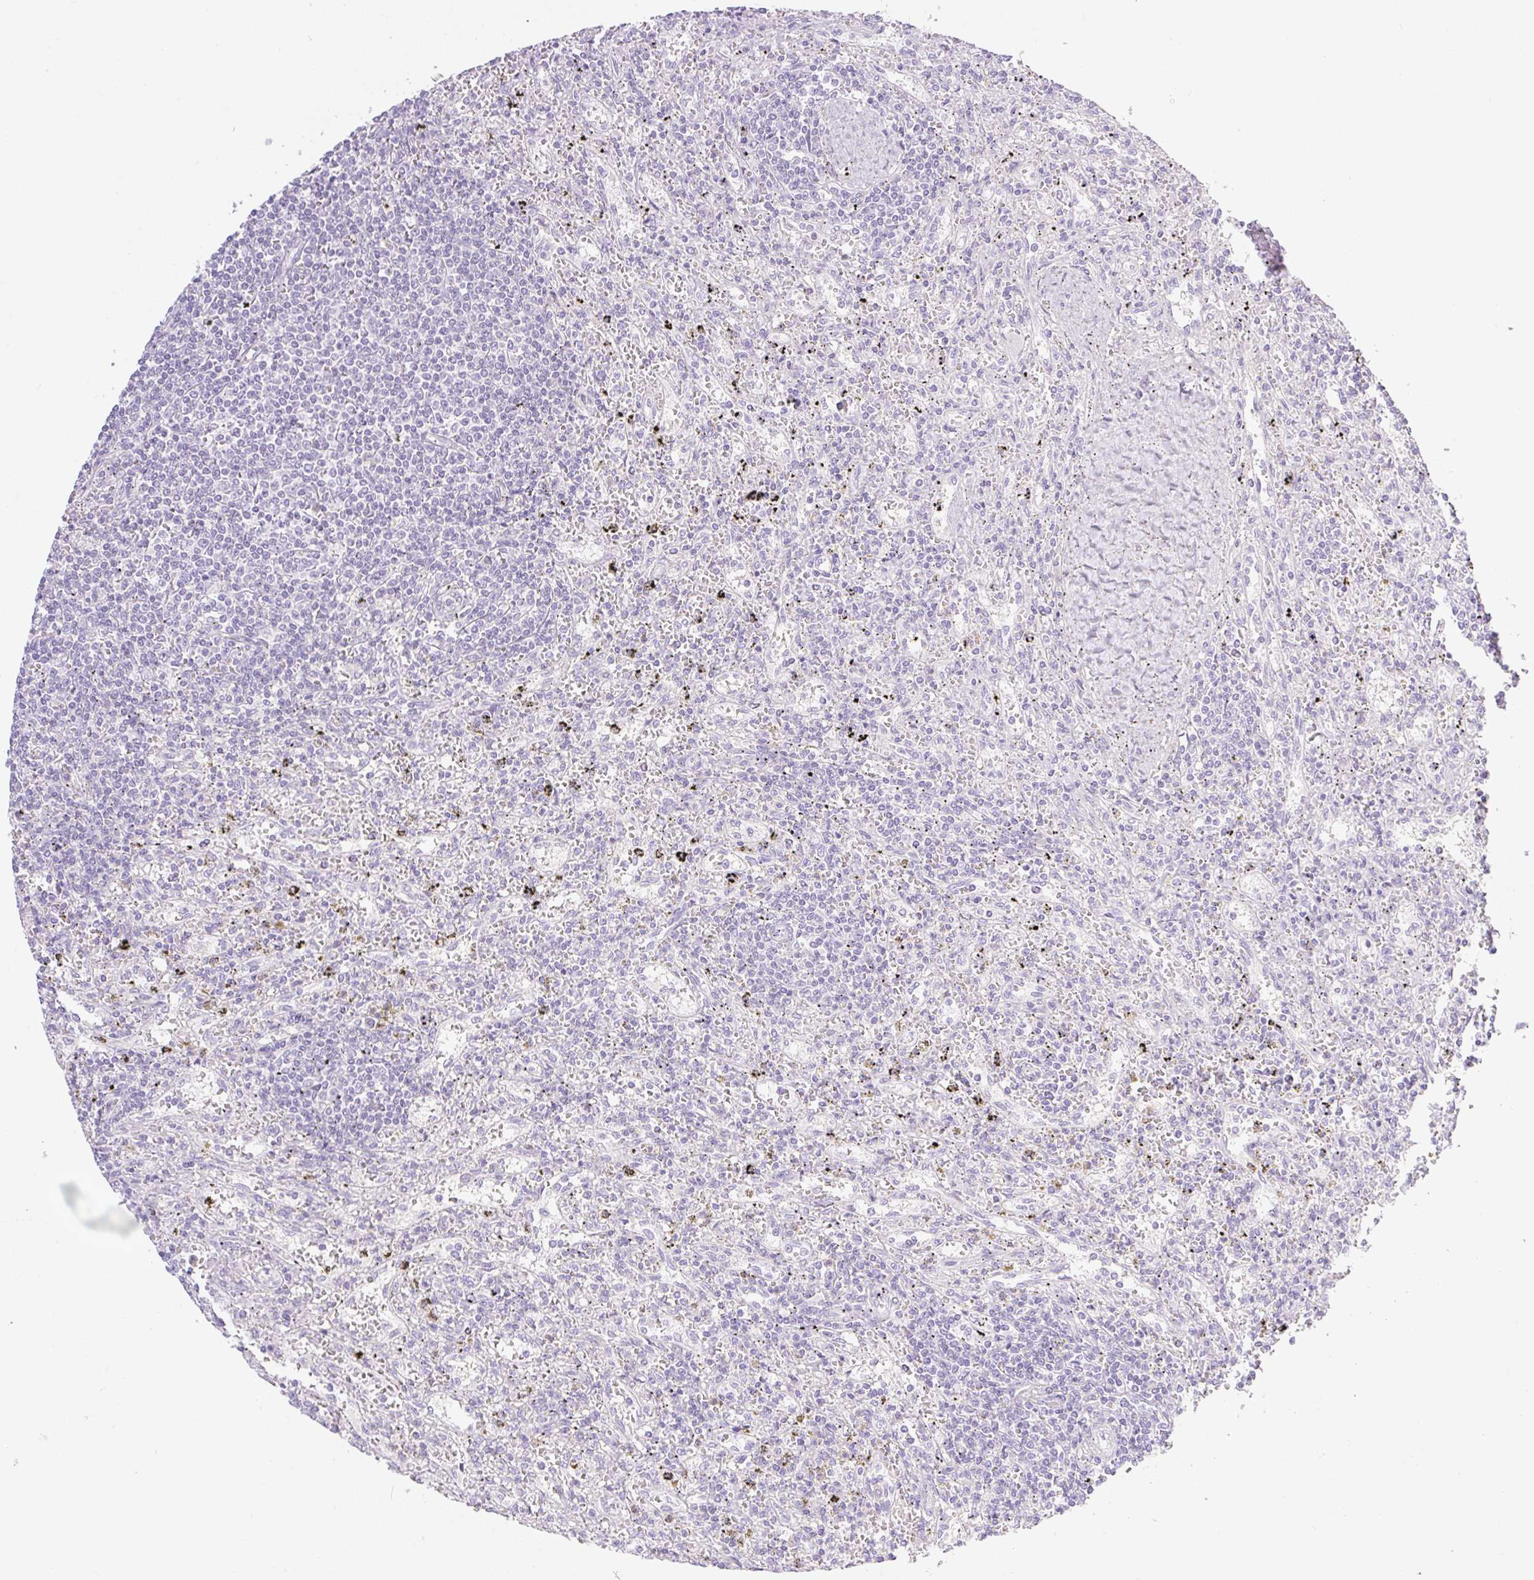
{"staining": {"intensity": "negative", "quantity": "none", "location": "none"}, "tissue": "lymphoma", "cell_type": "Tumor cells", "image_type": "cancer", "snomed": [{"axis": "morphology", "description": "Malignant lymphoma, non-Hodgkin's type, Low grade"}, {"axis": "topography", "description": "Spleen"}], "caption": "High magnification brightfield microscopy of malignant lymphoma, non-Hodgkin's type (low-grade) stained with DAB (brown) and counterstained with hematoxylin (blue): tumor cells show no significant expression.", "gene": "MIA2", "patient": {"sex": "male", "age": 76}}